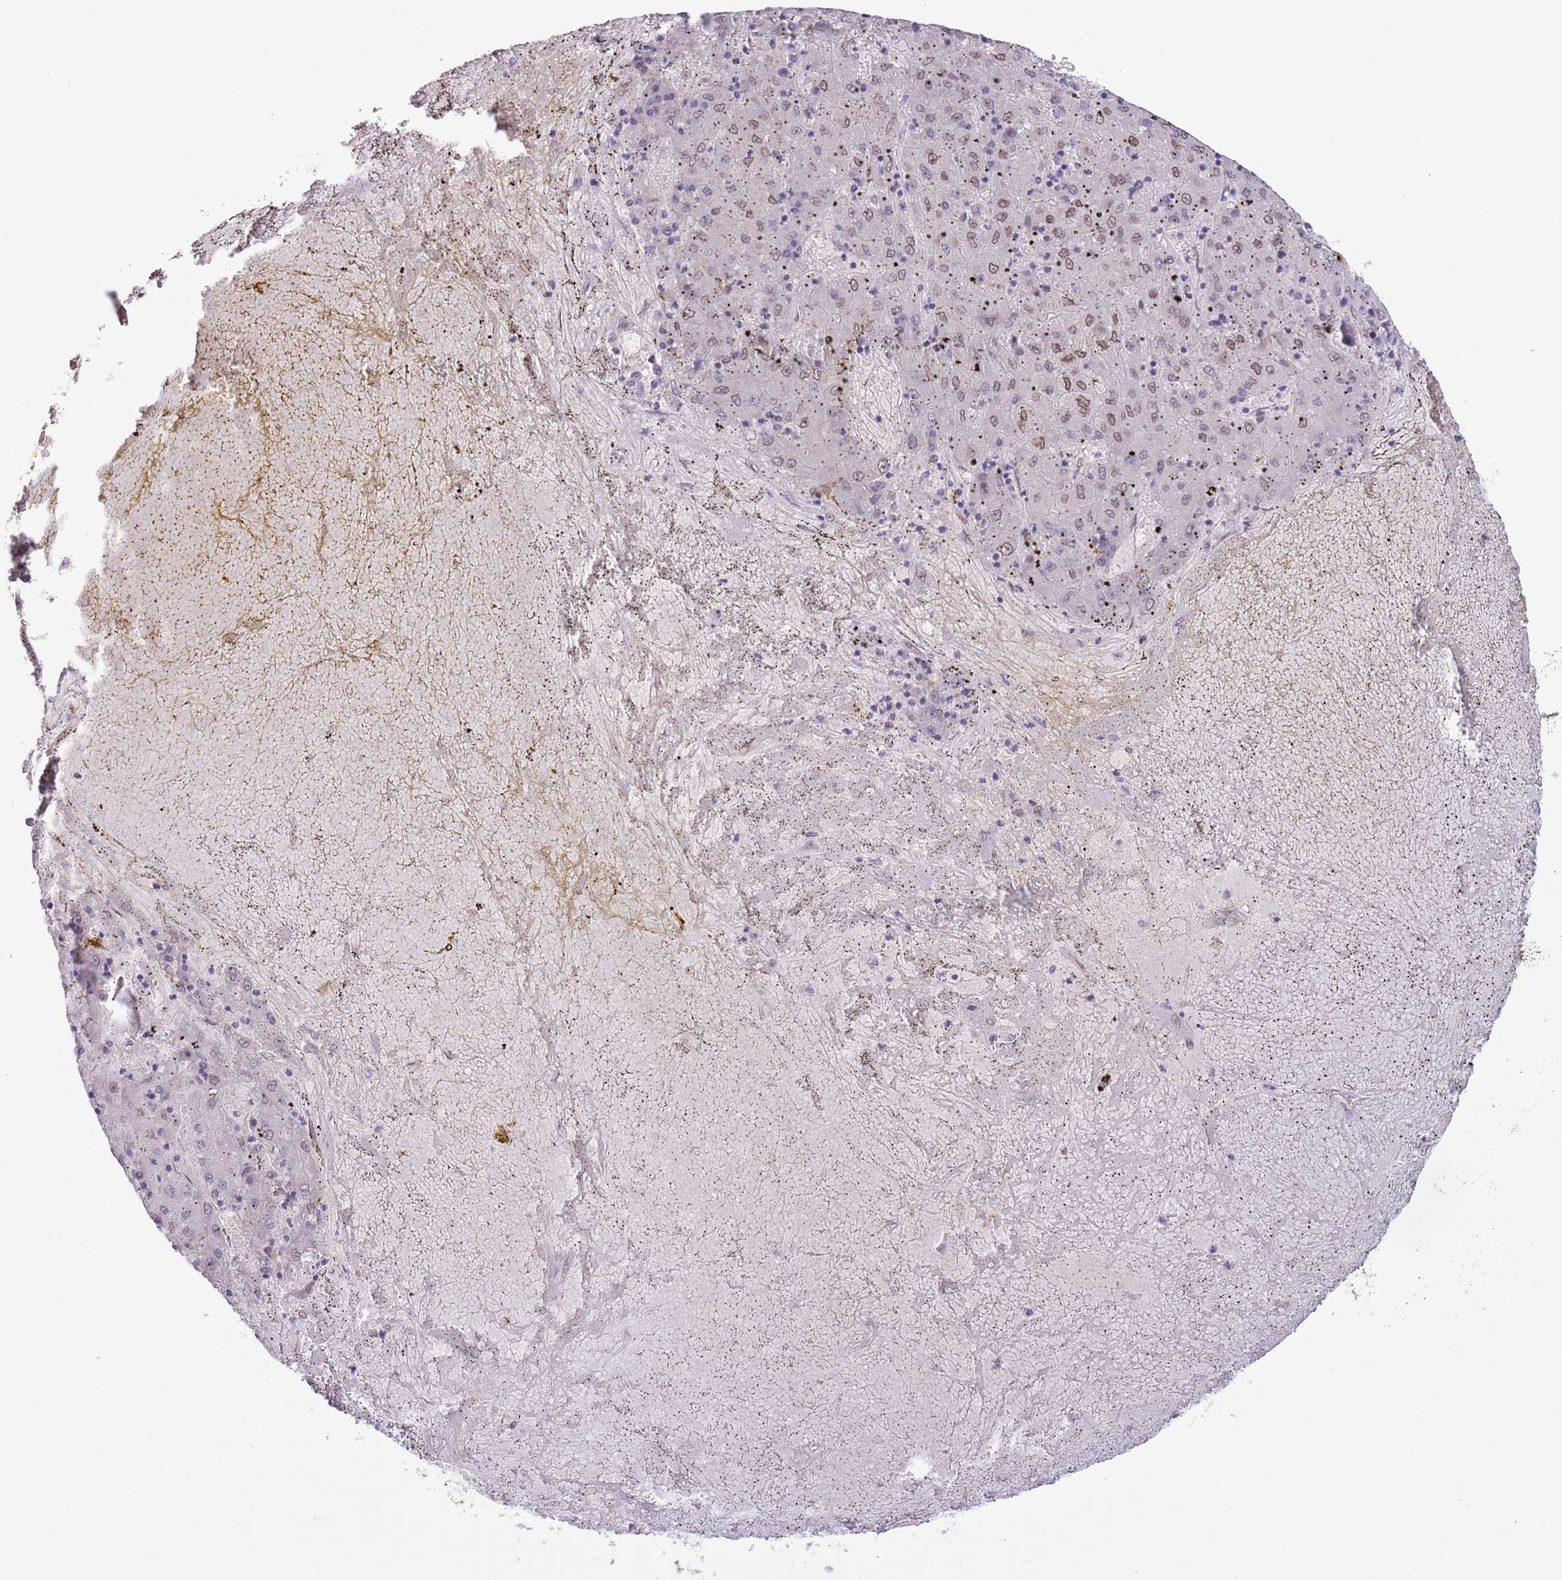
{"staining": {"intensity": "moderate", "quantity": "25%-75%", "location": "cytoplasmic/membranous,nuclear"}, "tissue": "liver cancer", "cell_type": "Tumor cells", "image_type": "cancer", "snomed": [{"axis": "morphology", "description": "Carcinoma, Hepatocellular, NOS"}, {"axis": "topography", "description": "Liver"}], "caption": "Moderate cytoplasmic/membranous and nuclear staining for a protein is seen in approximately 25%-75% of tumor cells of liver cancer (hepatocellular carcinoma) using immunohistochemistry (IHC).", "gene": "ZGLP1", "patient": {"sex": "male", "age": 72}}